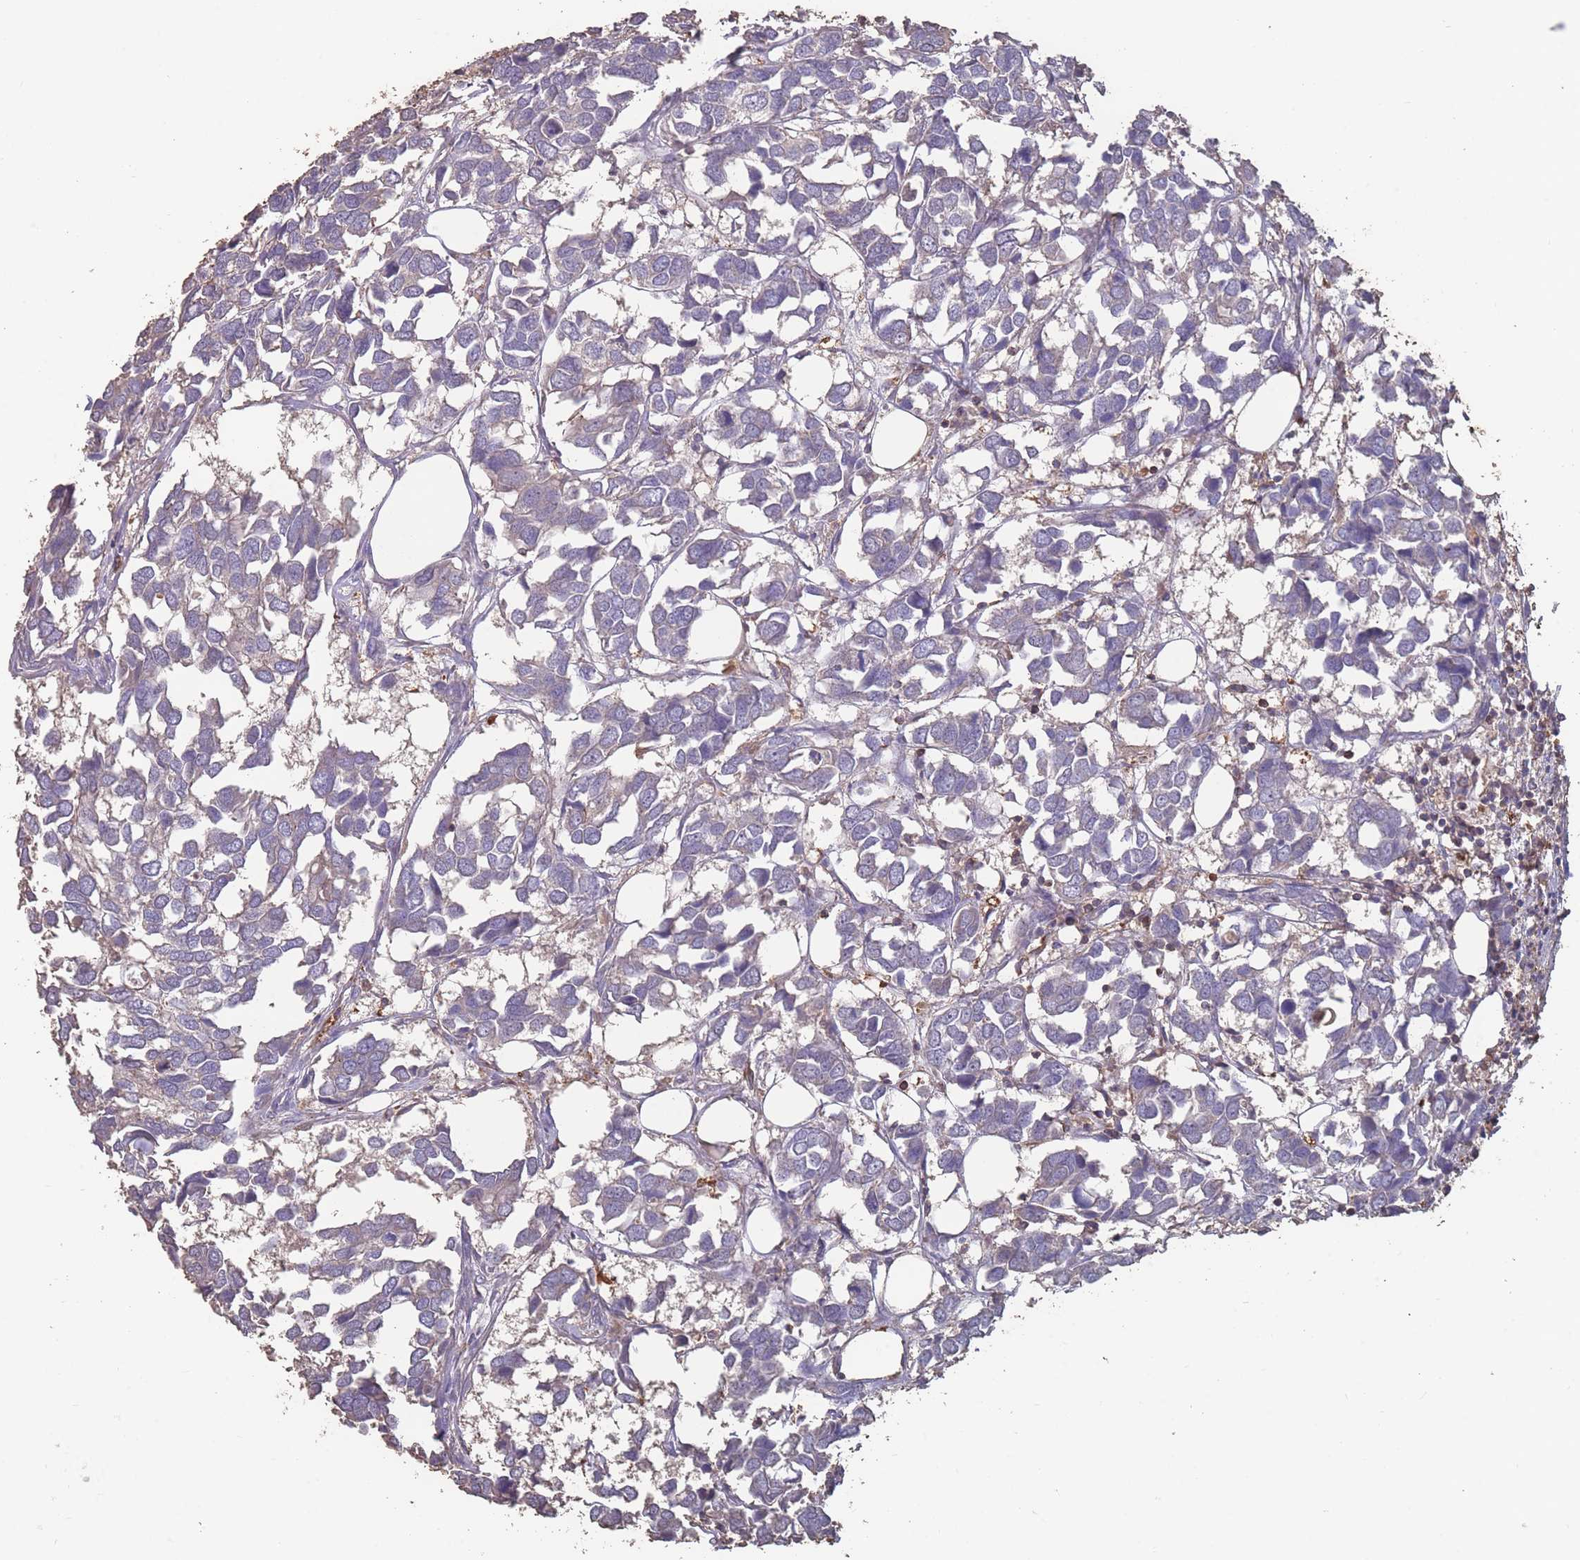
{"staining": {"intensity": "negative", "quantity": "none", "location": "none"}, "tissue": "breast cancer", "cell_type": "Tumor cells", "image_type": "cancer", "snomed": [{"axis": "morphology", "description": "Duct carcinoma"}, {"axis": "topography", "description": "Breast"}], "caption": "This is an IHC histopathology image of intraductal carcinoma (breast). There is no positivity in tumor cells.", "gene": "CD33", "patient": {"sex": "female", "age": 83}}